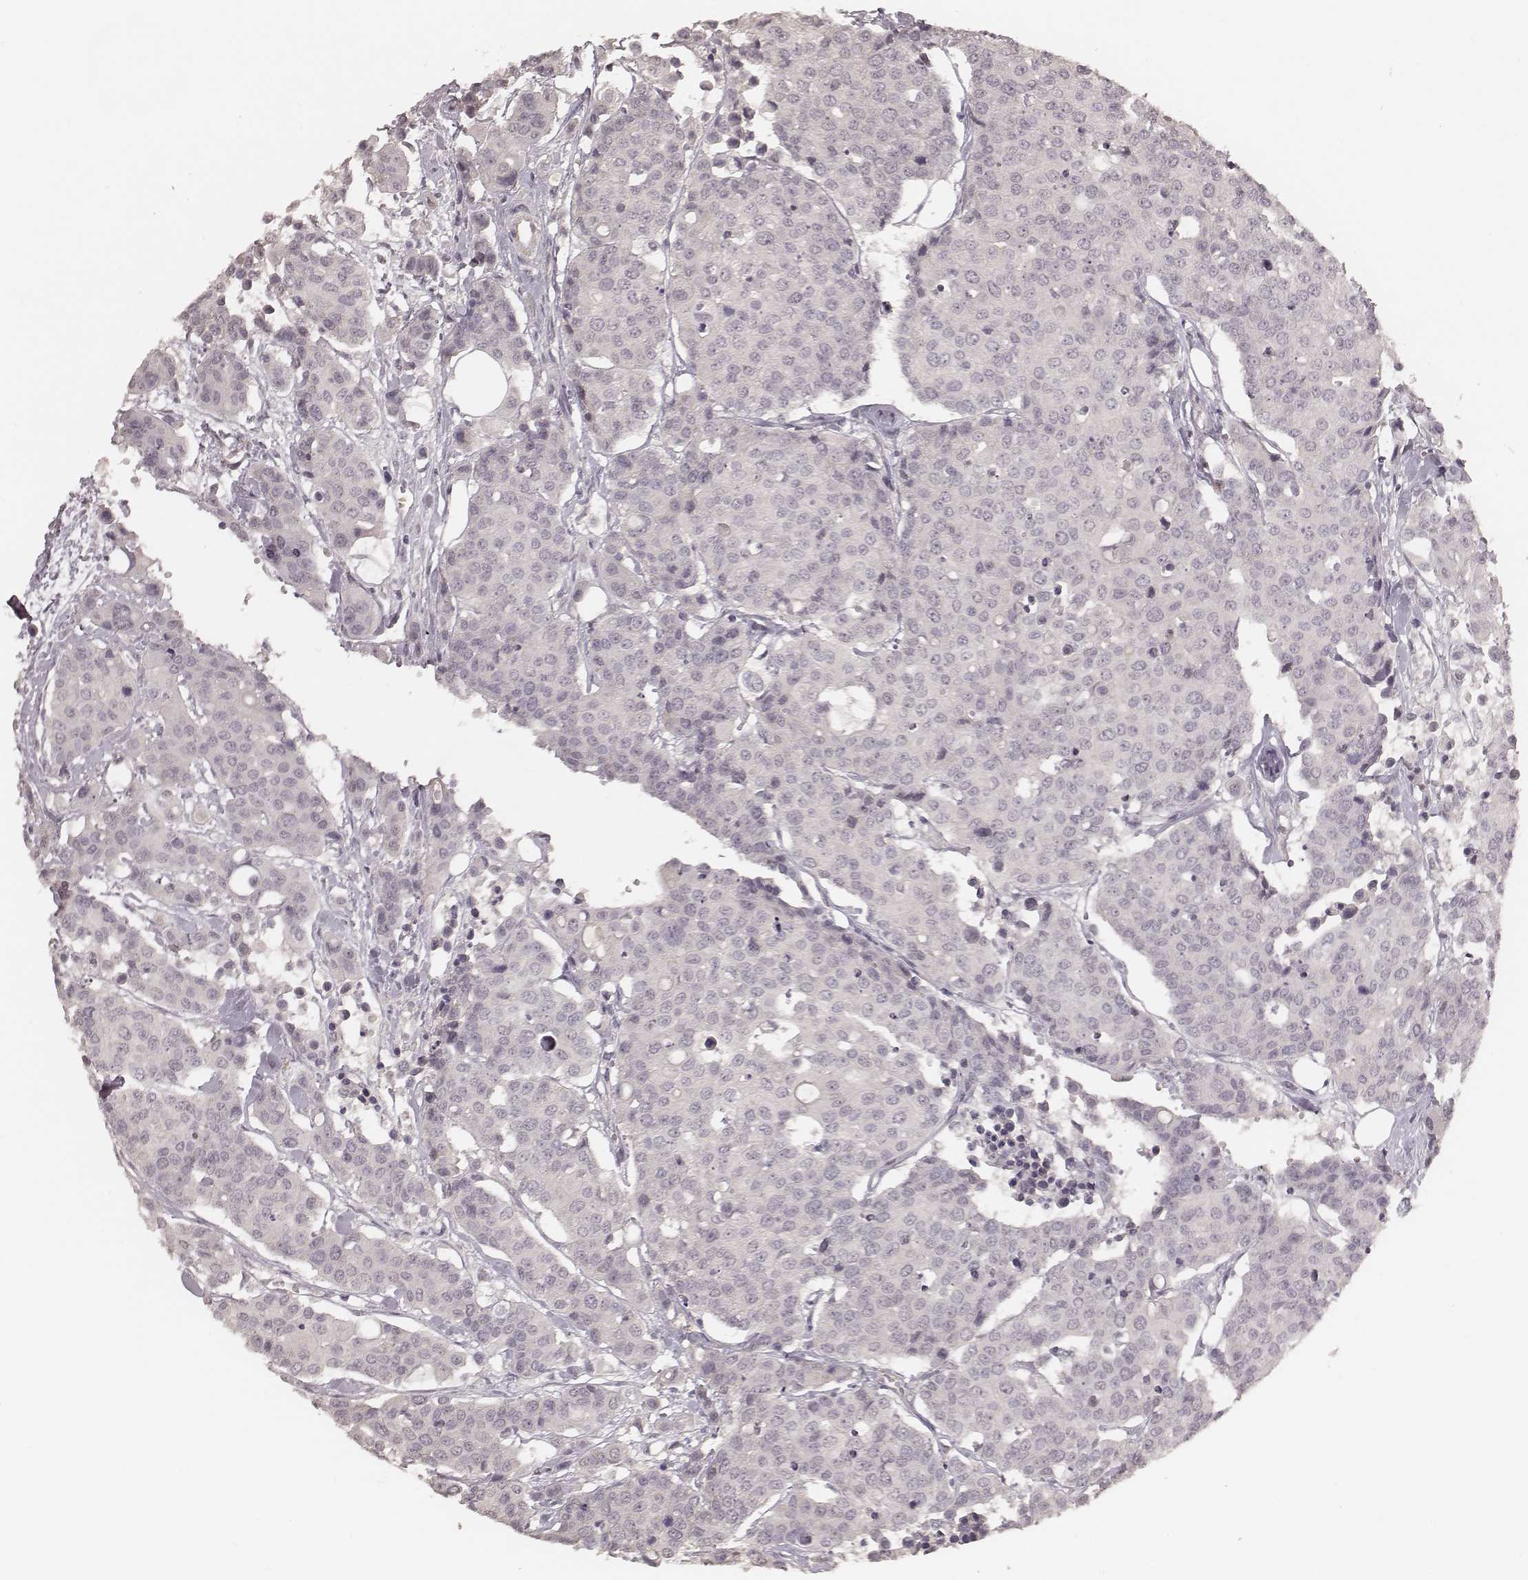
{"staining": {"intensity": "negative", "quantity": "none", "location": "none"}, "tissue": "carcinoid", "cell_type": "Tumor cells", "image_type": "cancer", "snomed": [{"axis": "morphology", "description": "Carcinoid, malignant, NOS"}, {"axis": "topography", "description": "Colon"}], "caption": "An image of carcinoid stained for a protein exhibits no brown staining in tumor cells. (Immunohistochemistry, brightfield microscopy, high magnification).", "gene": "LY6K", "patient": {"sex": "male", "age": 81}}